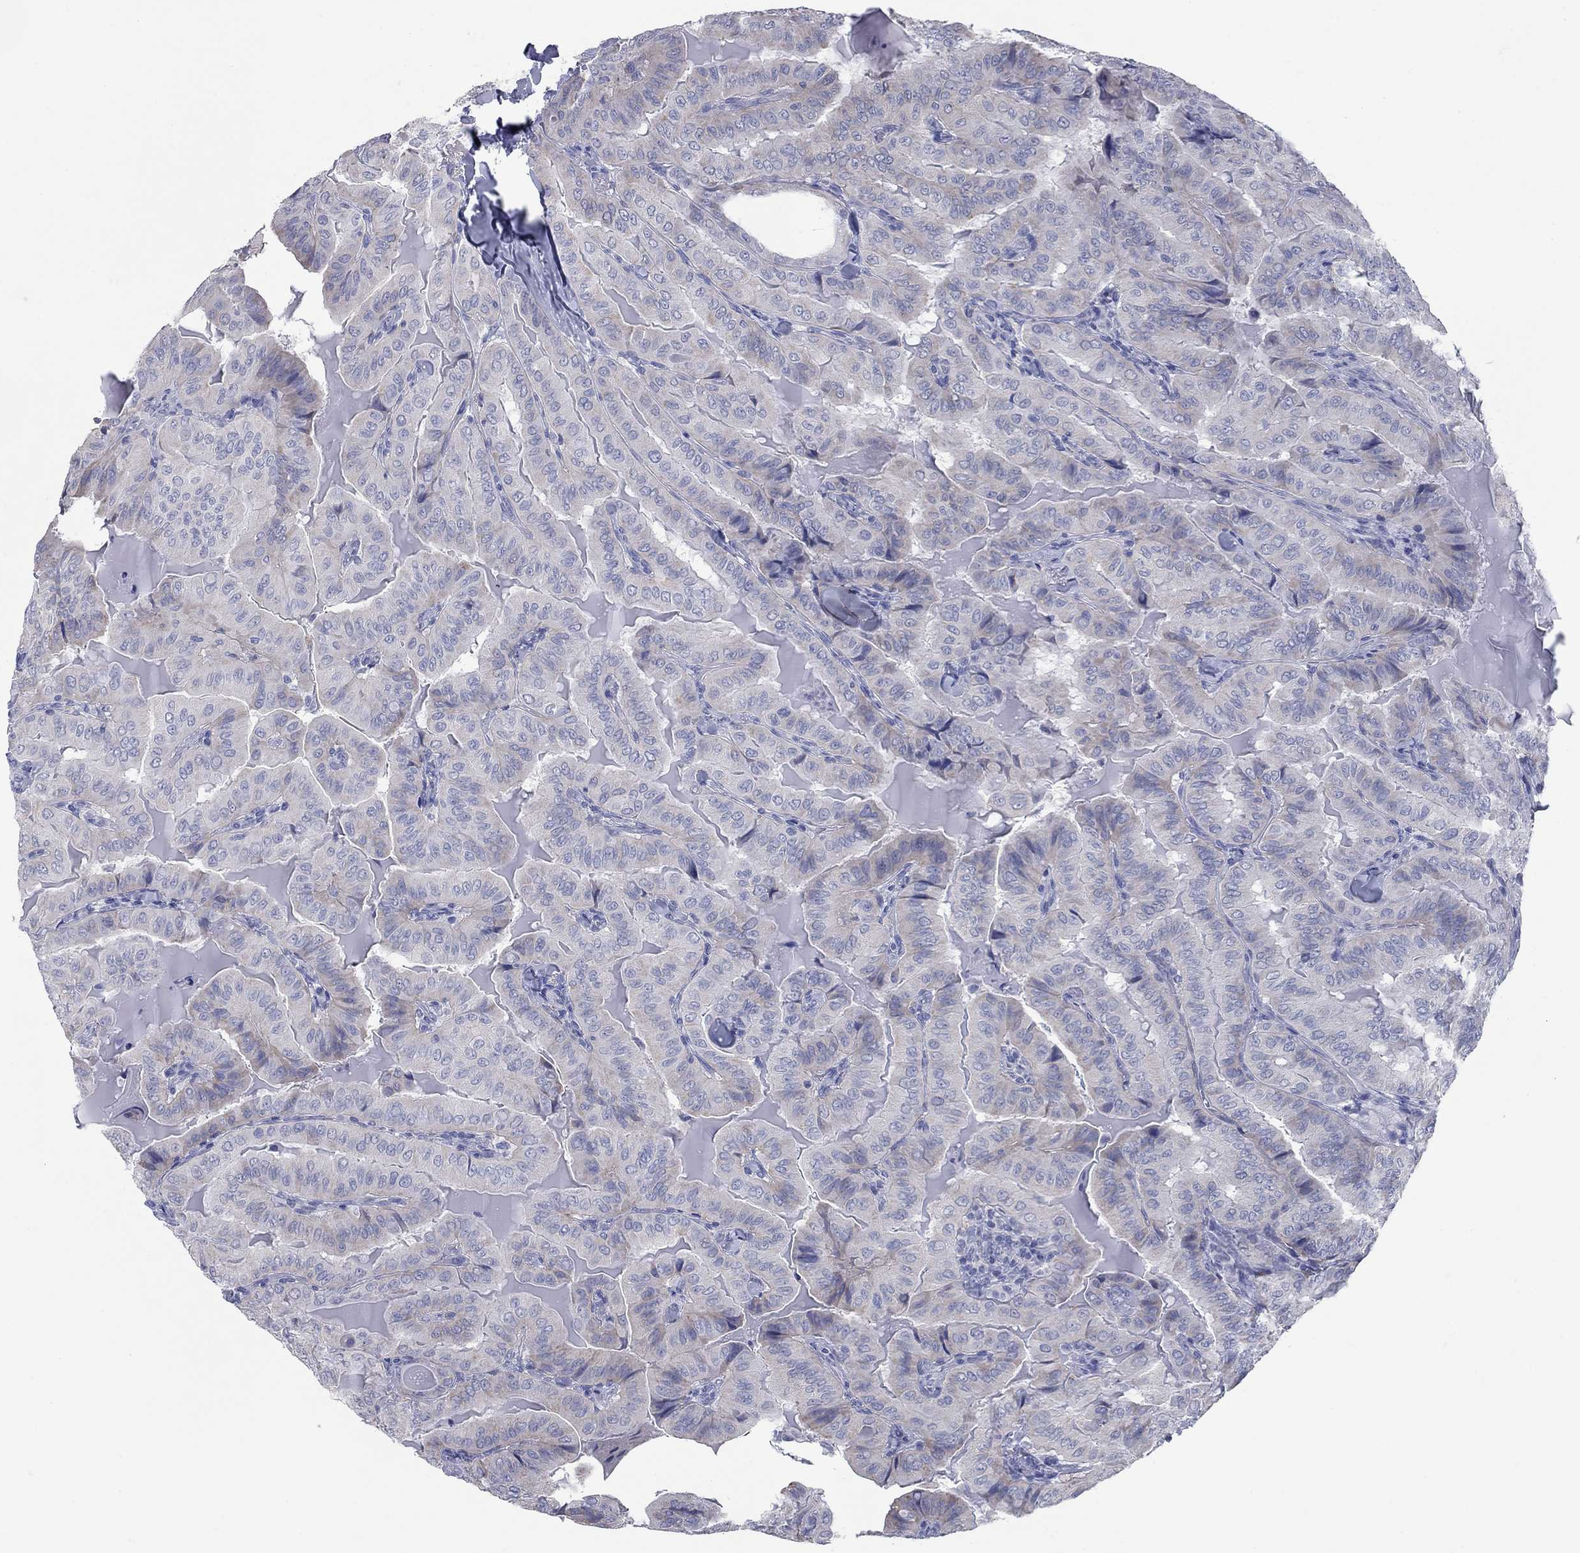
{"staining": {"intensity": "negative", "quantity": "none", "location": "none"}, "tissue": "thyroid cancer", "cell_type": "Tumor cells", "image_type": "cancer", "snomed": [{"axis": "morphology", "description": "Papillary adenocarcinoma, NOS"}, {"axis": "topography", "description": "Thyroid gland"}], "caption": "Immunohistochemistry photomicrograph of neoplastic tissue: papillary adenocarcinoma (thyroid) stained with DAB (3,3'-diaminobenzidine) demonstrates no significant protein expression in tumor cells. (DAB (3,3'-diaminobenzidine) IHC, high magnification).", "gene": "KIRREL2", "patient": {"sex": "female", "age": 68}}